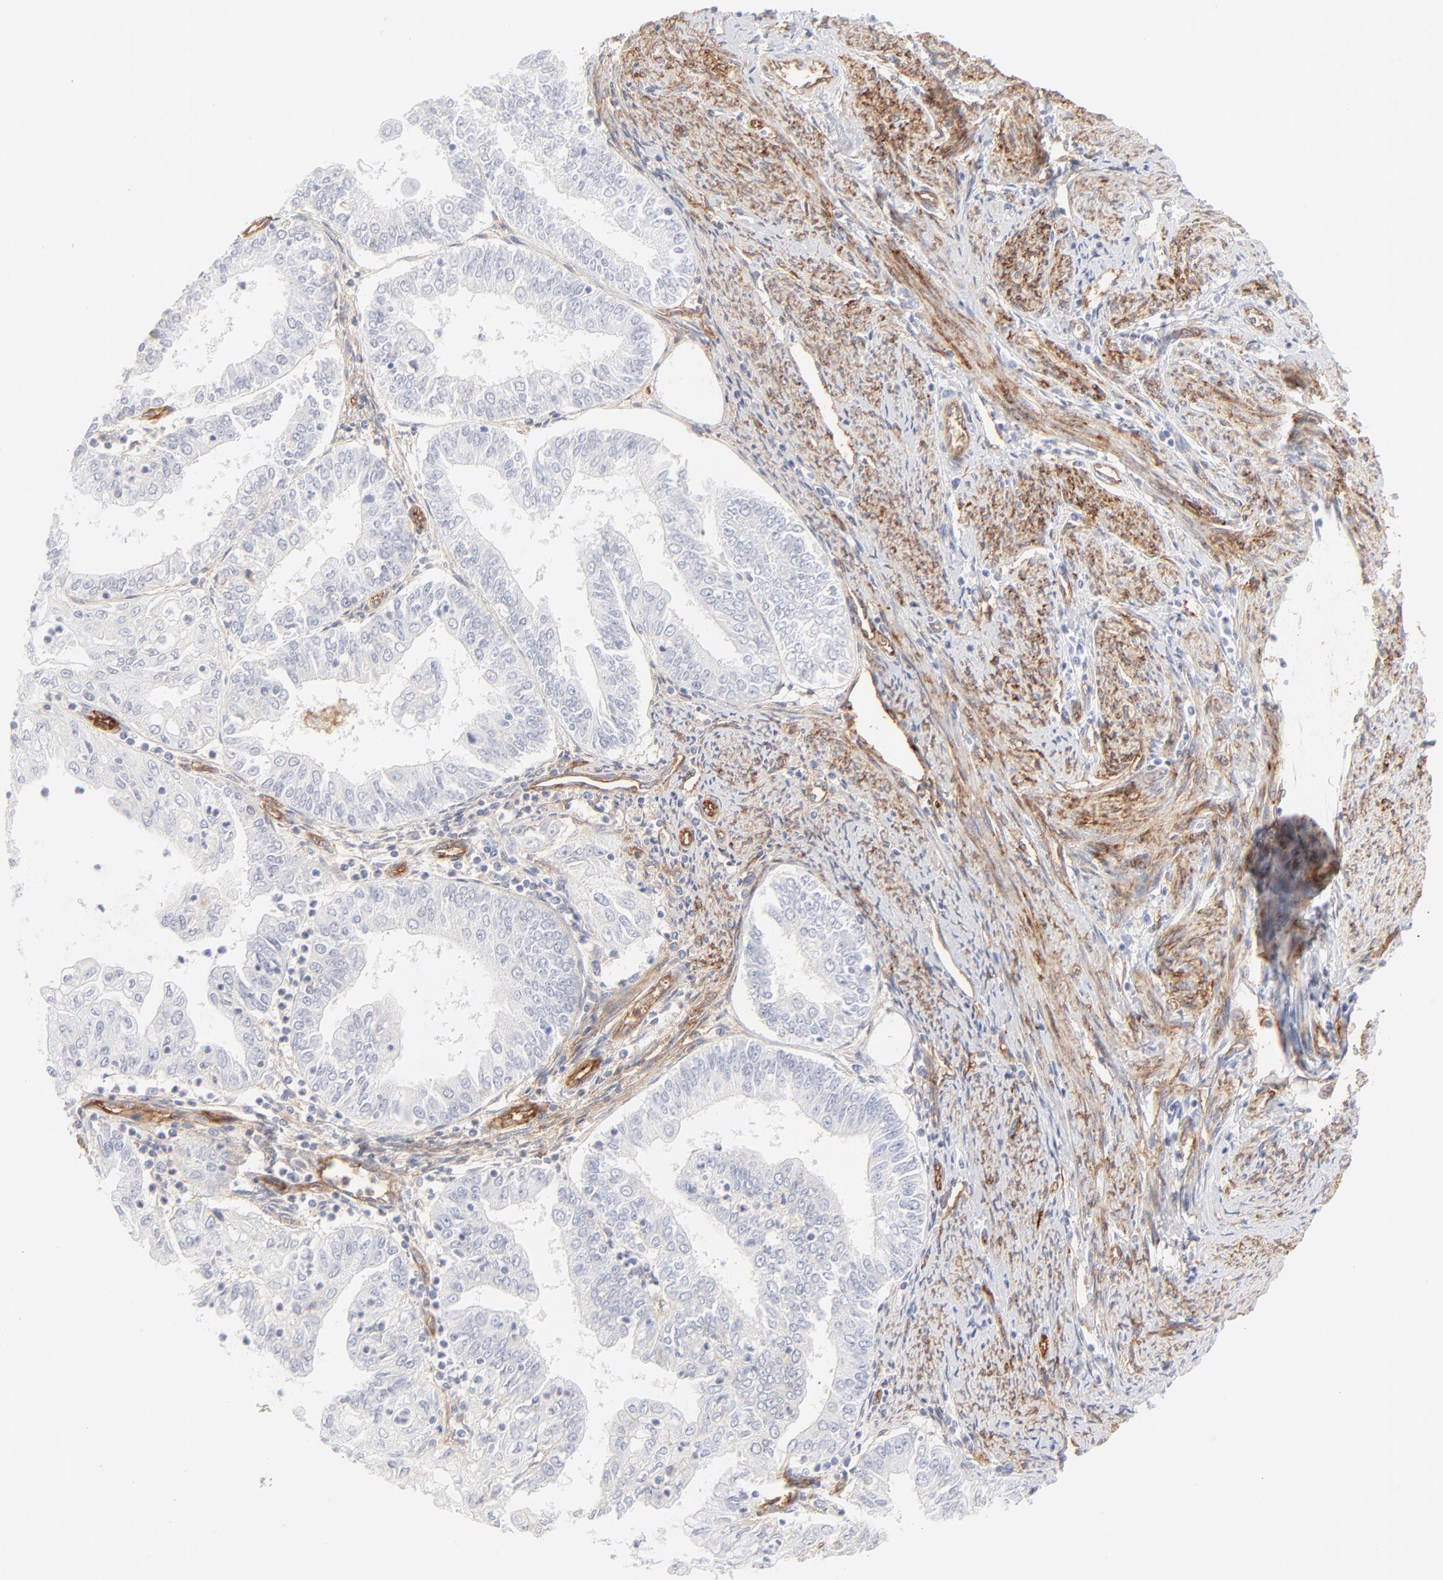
{"staining": {"intensity": "negative", "quantity": "none", "location": "none"}, "tissue": "endometrial cancer", "cell_type": "Tumor cells", "image_type": "cancer", "snomed": [{"axis": "morphology", "description": "Adenocarcinoma, NOS"}, {"axis": "topography", "description": "Endometrium"}], "caption": "Immunohistochemical staining of human endometrial cancer reveals no significant positivity in tumor cells. (DAB (3,3'-diaminobenzidine) immunohistochemistry (IHC) visualized using brightfield microscopy, high magnification).", "gene": "ITGA5", "patient": {"sex": "female", "age": 75}}